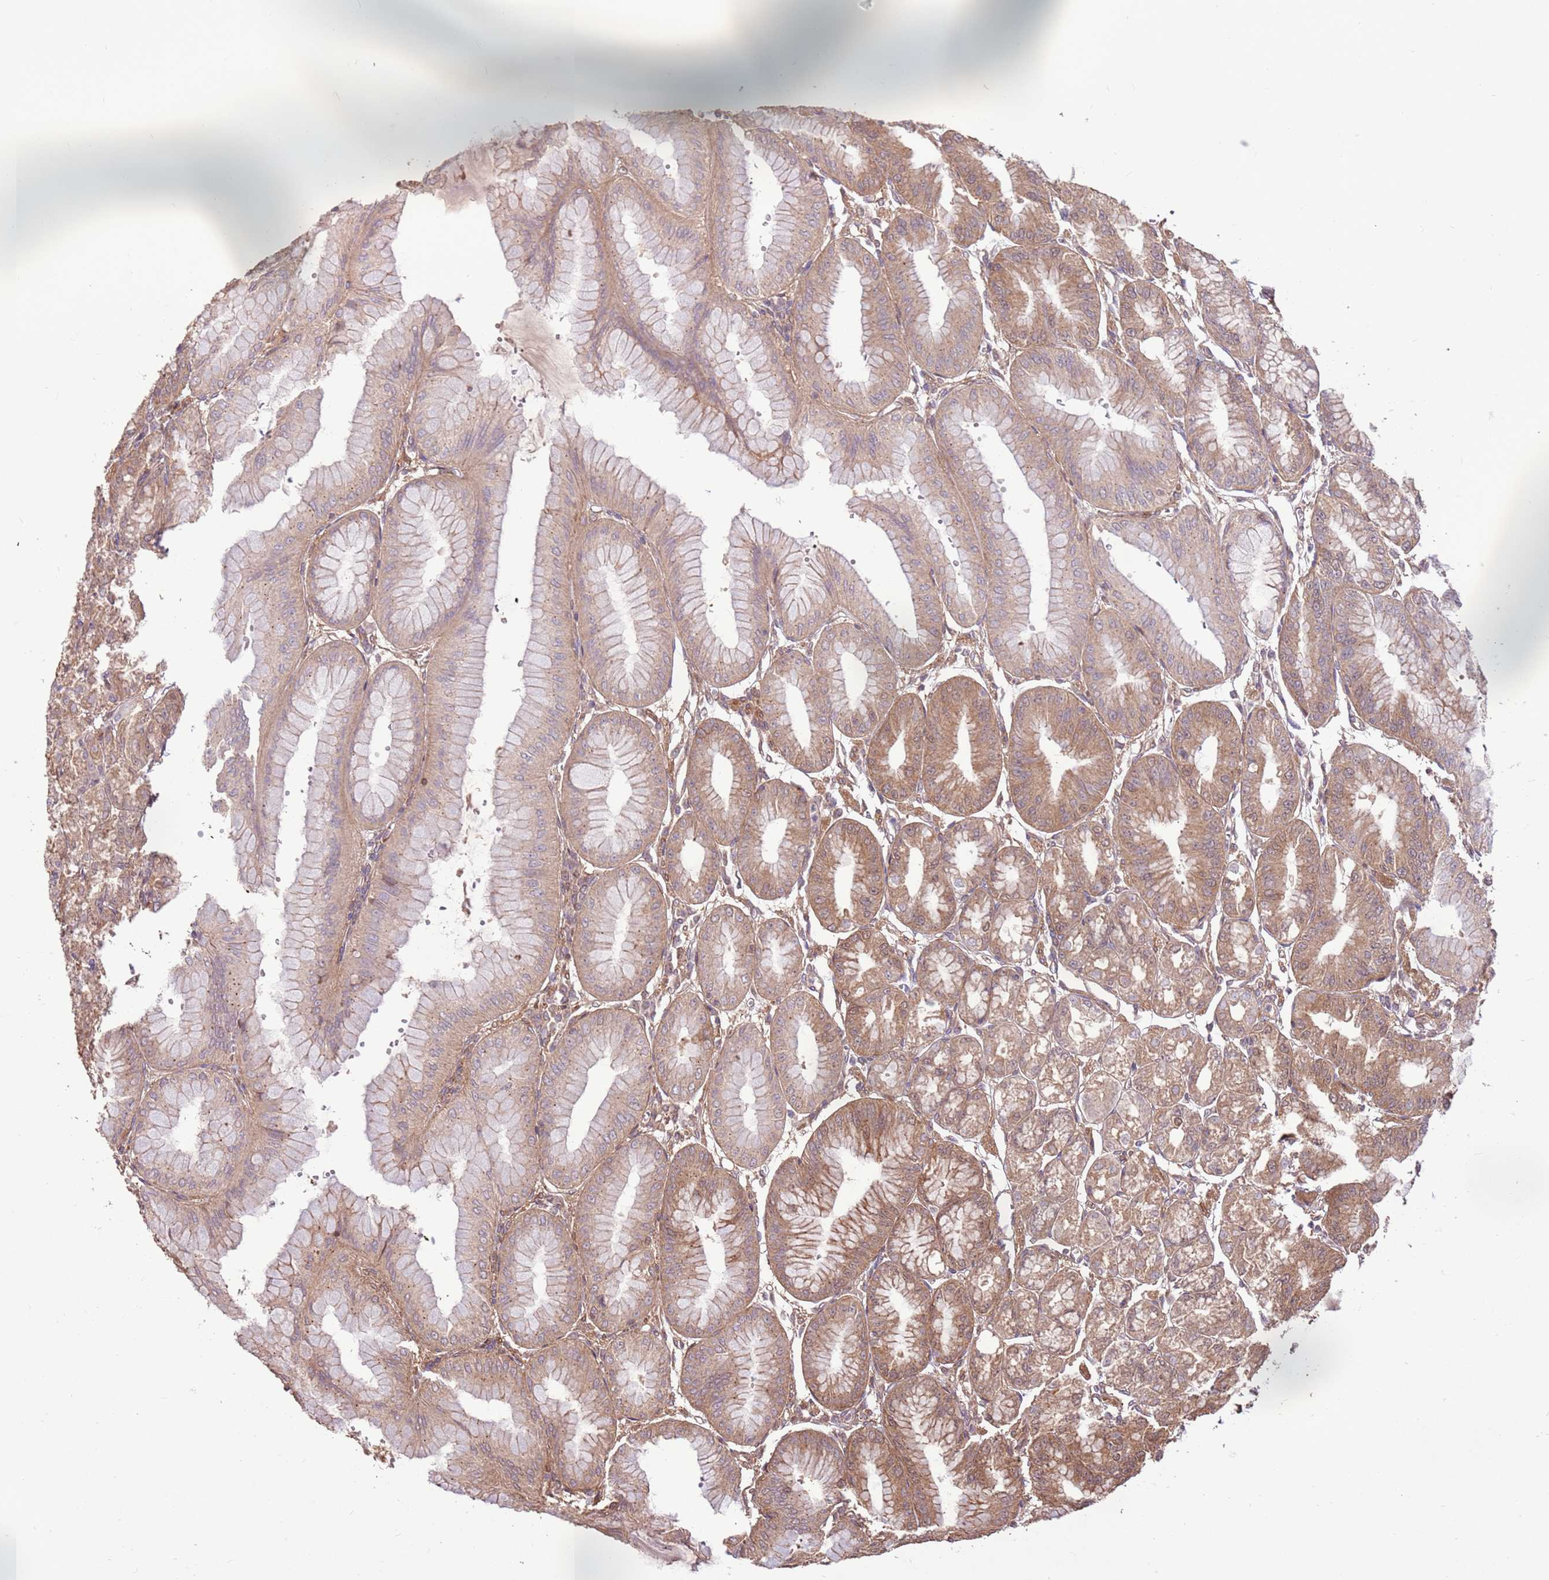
{"staining": {"intensity": "moderate", "quantity": ">75%", "location": "cytoplasmic/membranous,nuclear"}, "tissue": "stomach", "cell_type": "Glandular cells", "image_type": "normal", "snomed": [{"axis": "morphology", "description": "Normal tissue, NOS"}, {"axis": "topography", "description": "Stomach, lower"}], "caption": "Glandular cells exhibit moderate cytoplasmic/membranous,nuclear expression in about >75% of cells in unremarkable stomach. (Brightfield microscopy of DAB IHC at high magnification).", "gene": "CCDC112", "patient": {"sex": "male", "age": 71}}